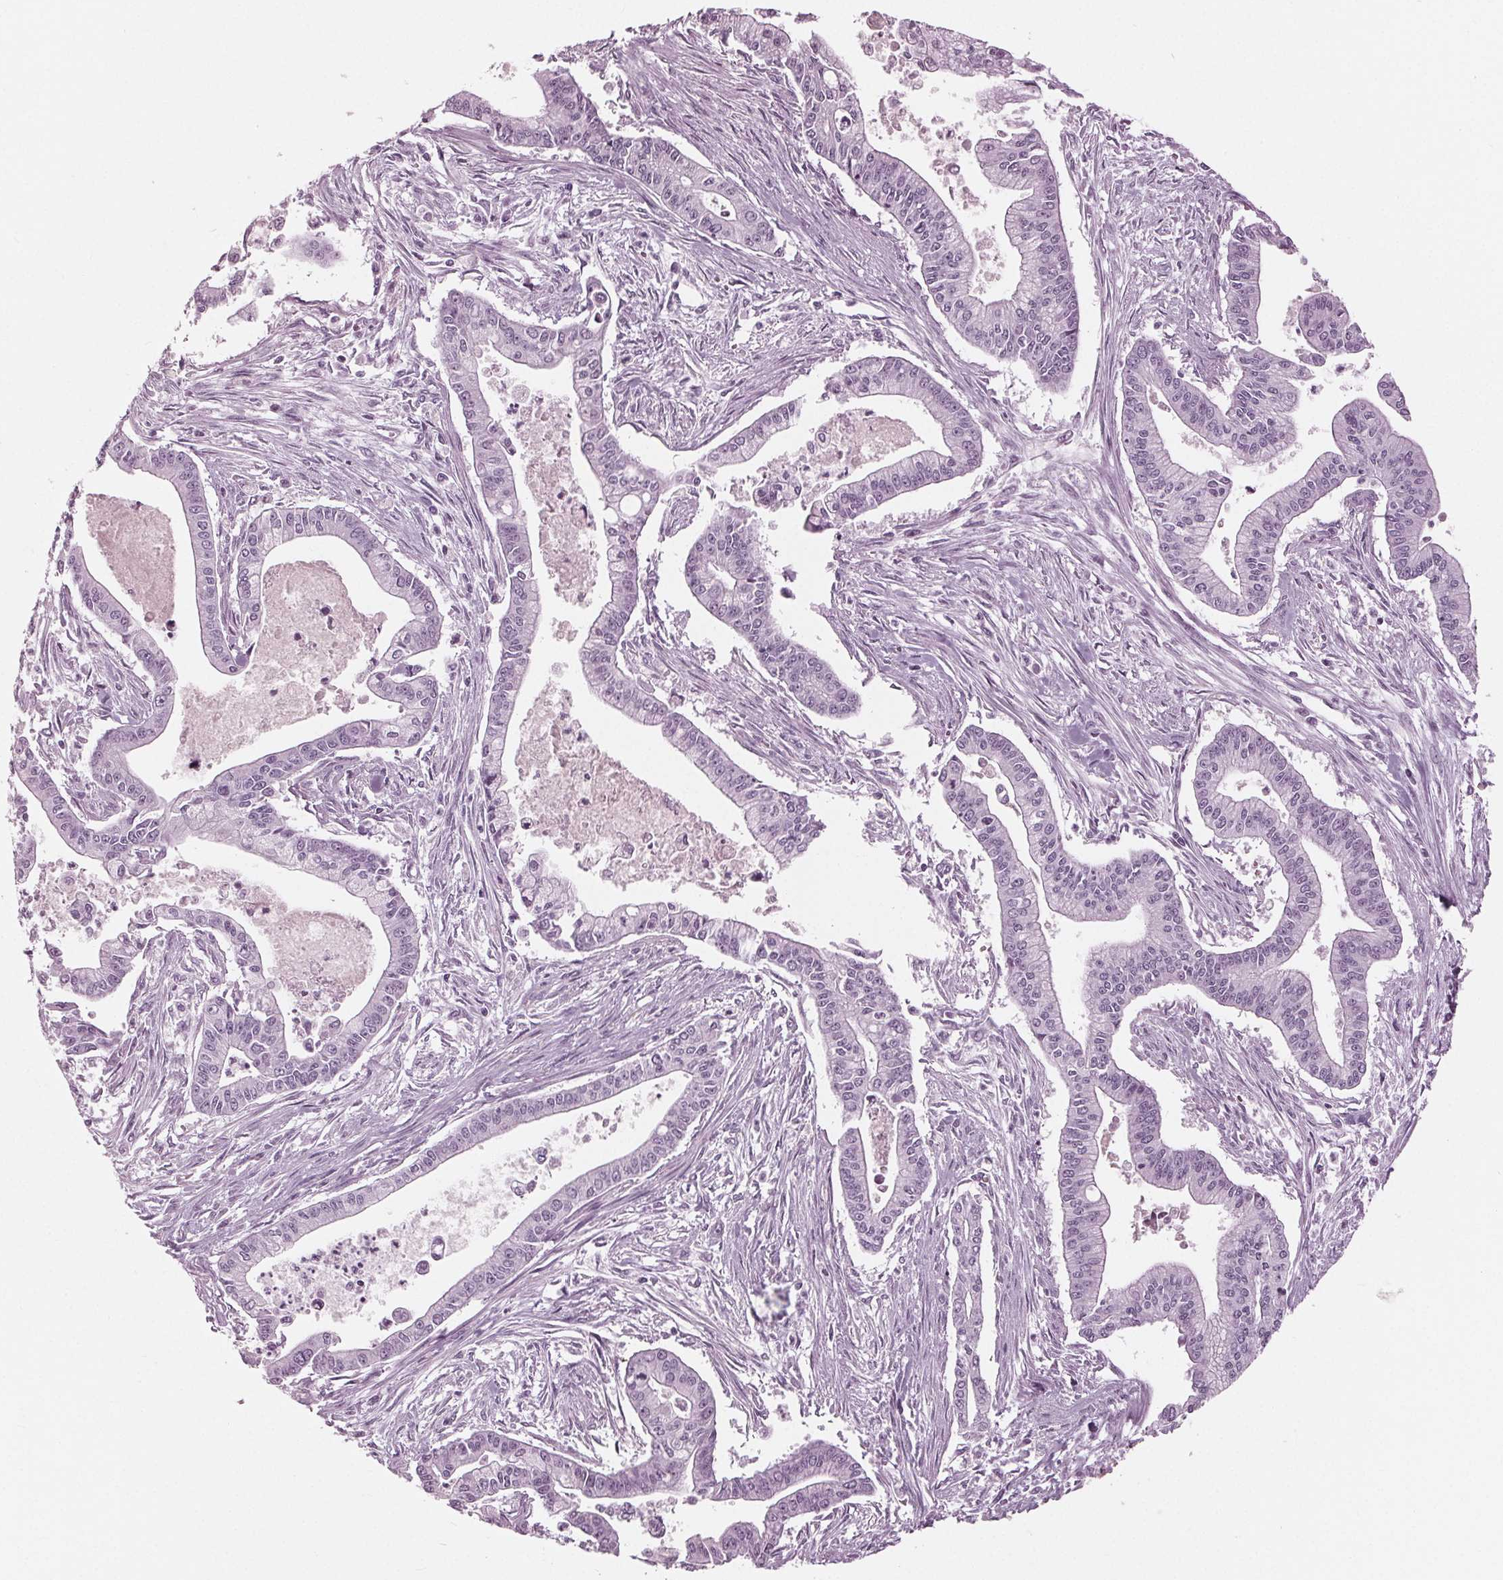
{"staining": {"intensity": "negative", "quantity": "none", "location": "none"}, "tissue": "pancreatic cancer", "cell_type": "Tumor cells", "image_type": "cancer", "snomed": [{"axis": "morphology", "description": "Adenocarcinoma, NOS"}, {"axis": "topography", "description": "Pancreas"}], "caption": "Photomicrograph shows no protein staining in tumor cells of pancreatic cancer tissue. Brightfield microscopy of IHC stained with DAB (3,3'-diaminobenzidine) (brown) and hematoxylin (blue), captured at high magnification.", "gene": "KRT28", "patient": {"sex": "female", "age": 65}}